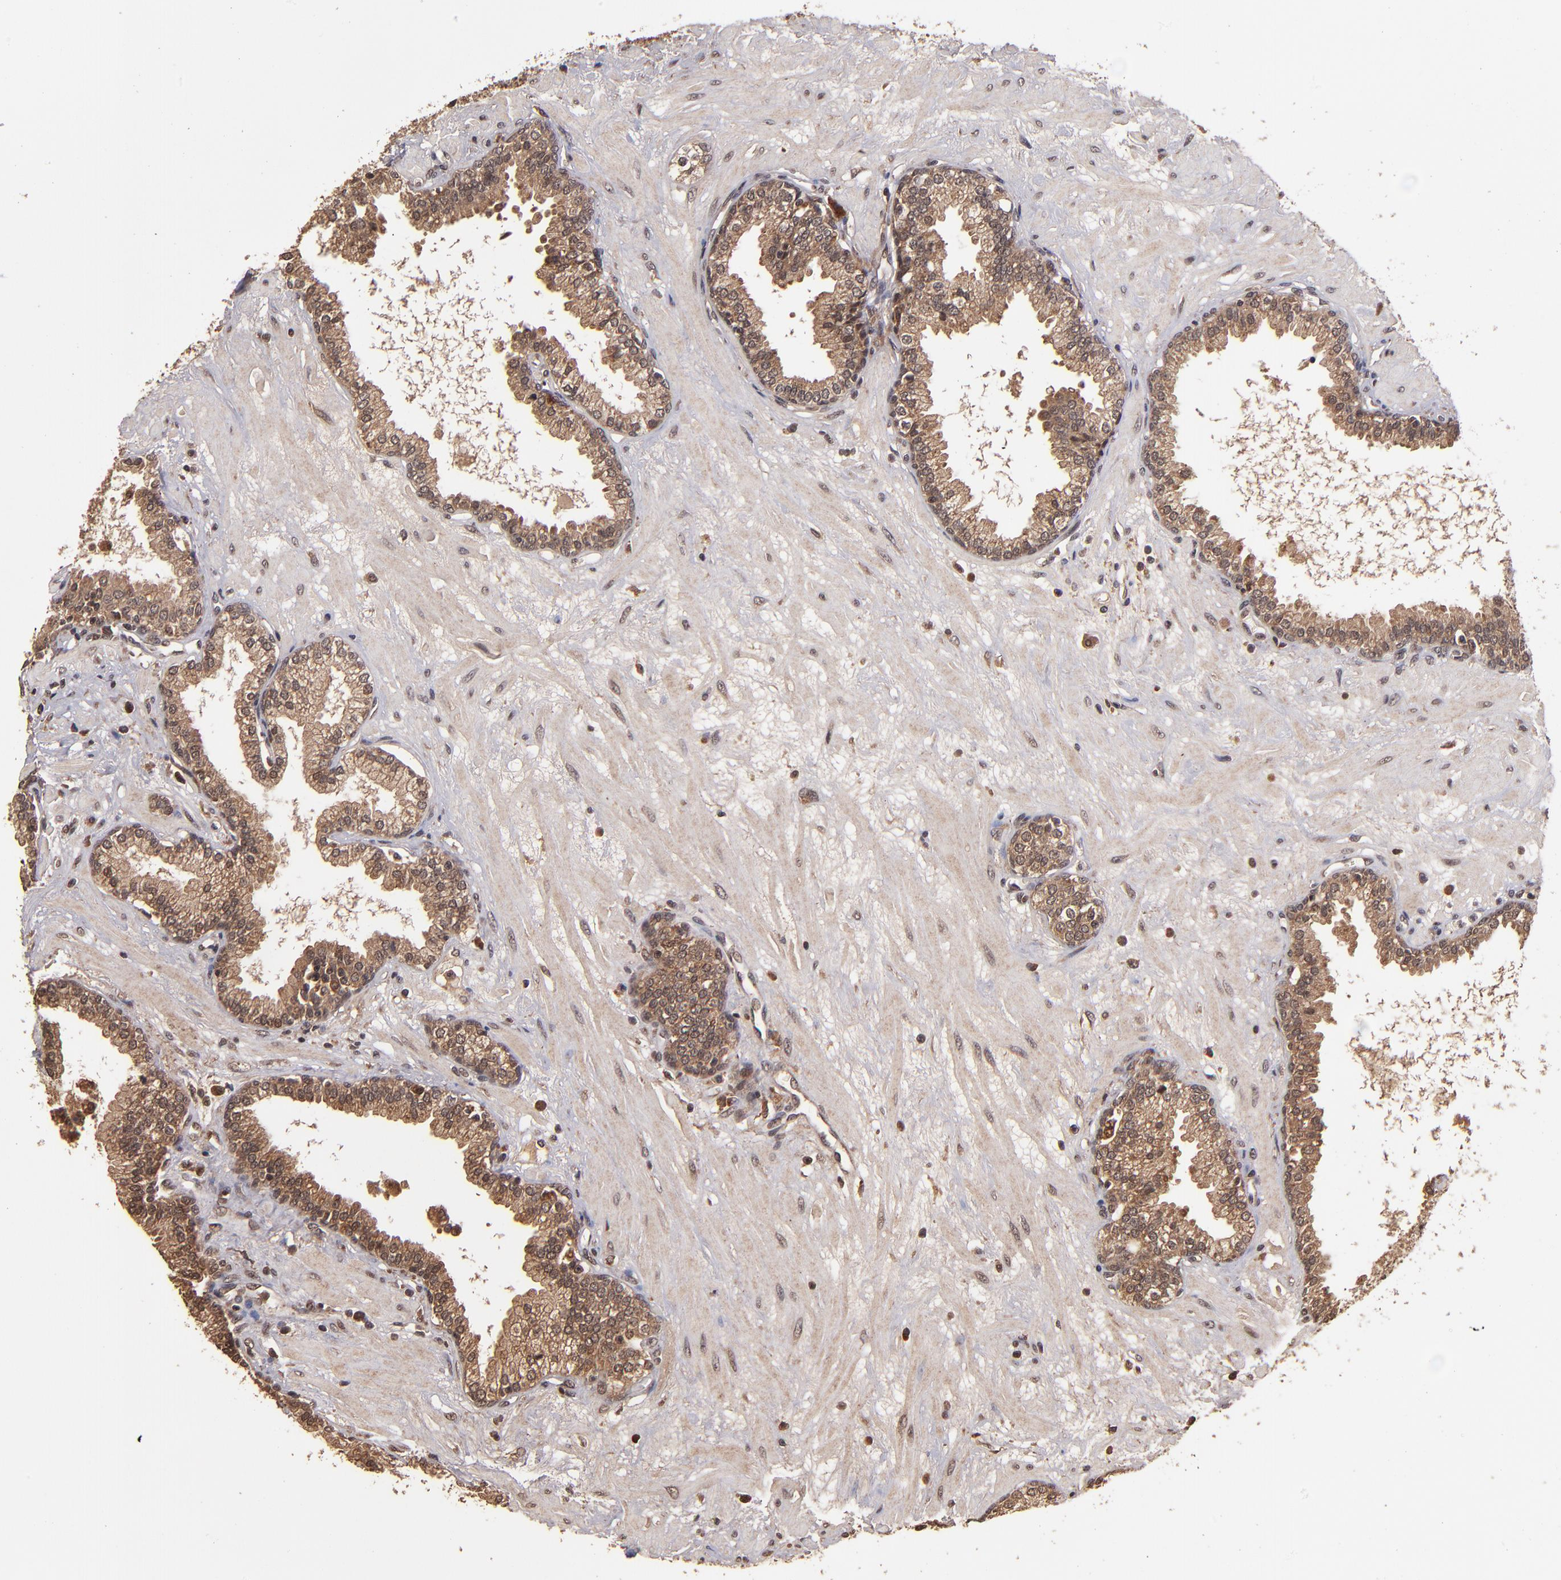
{"staining": {"intensity": "strong", "quantity": ">75%", "location": "cytoplasmic/membranous"}, "tissue": "prostate", "cell_type": "Glandular cells", "image_type": "normal", "snomed": [{"axis": "morphology", "description": "Normal tissue, NOS"}, {"axis": "topography", "description": "Prostate"}], "caption": "A histopathology image of human prostate stained for a protein displays strong cytoplasmic/membranous brown staining in glandular cells. Using DAB (brown) and hematoxylin (blue) stains, captured at high magnification using brightfield microscopy.", "gene": "NFE2L2", "patient": {"sex": "male", "age": 64}}